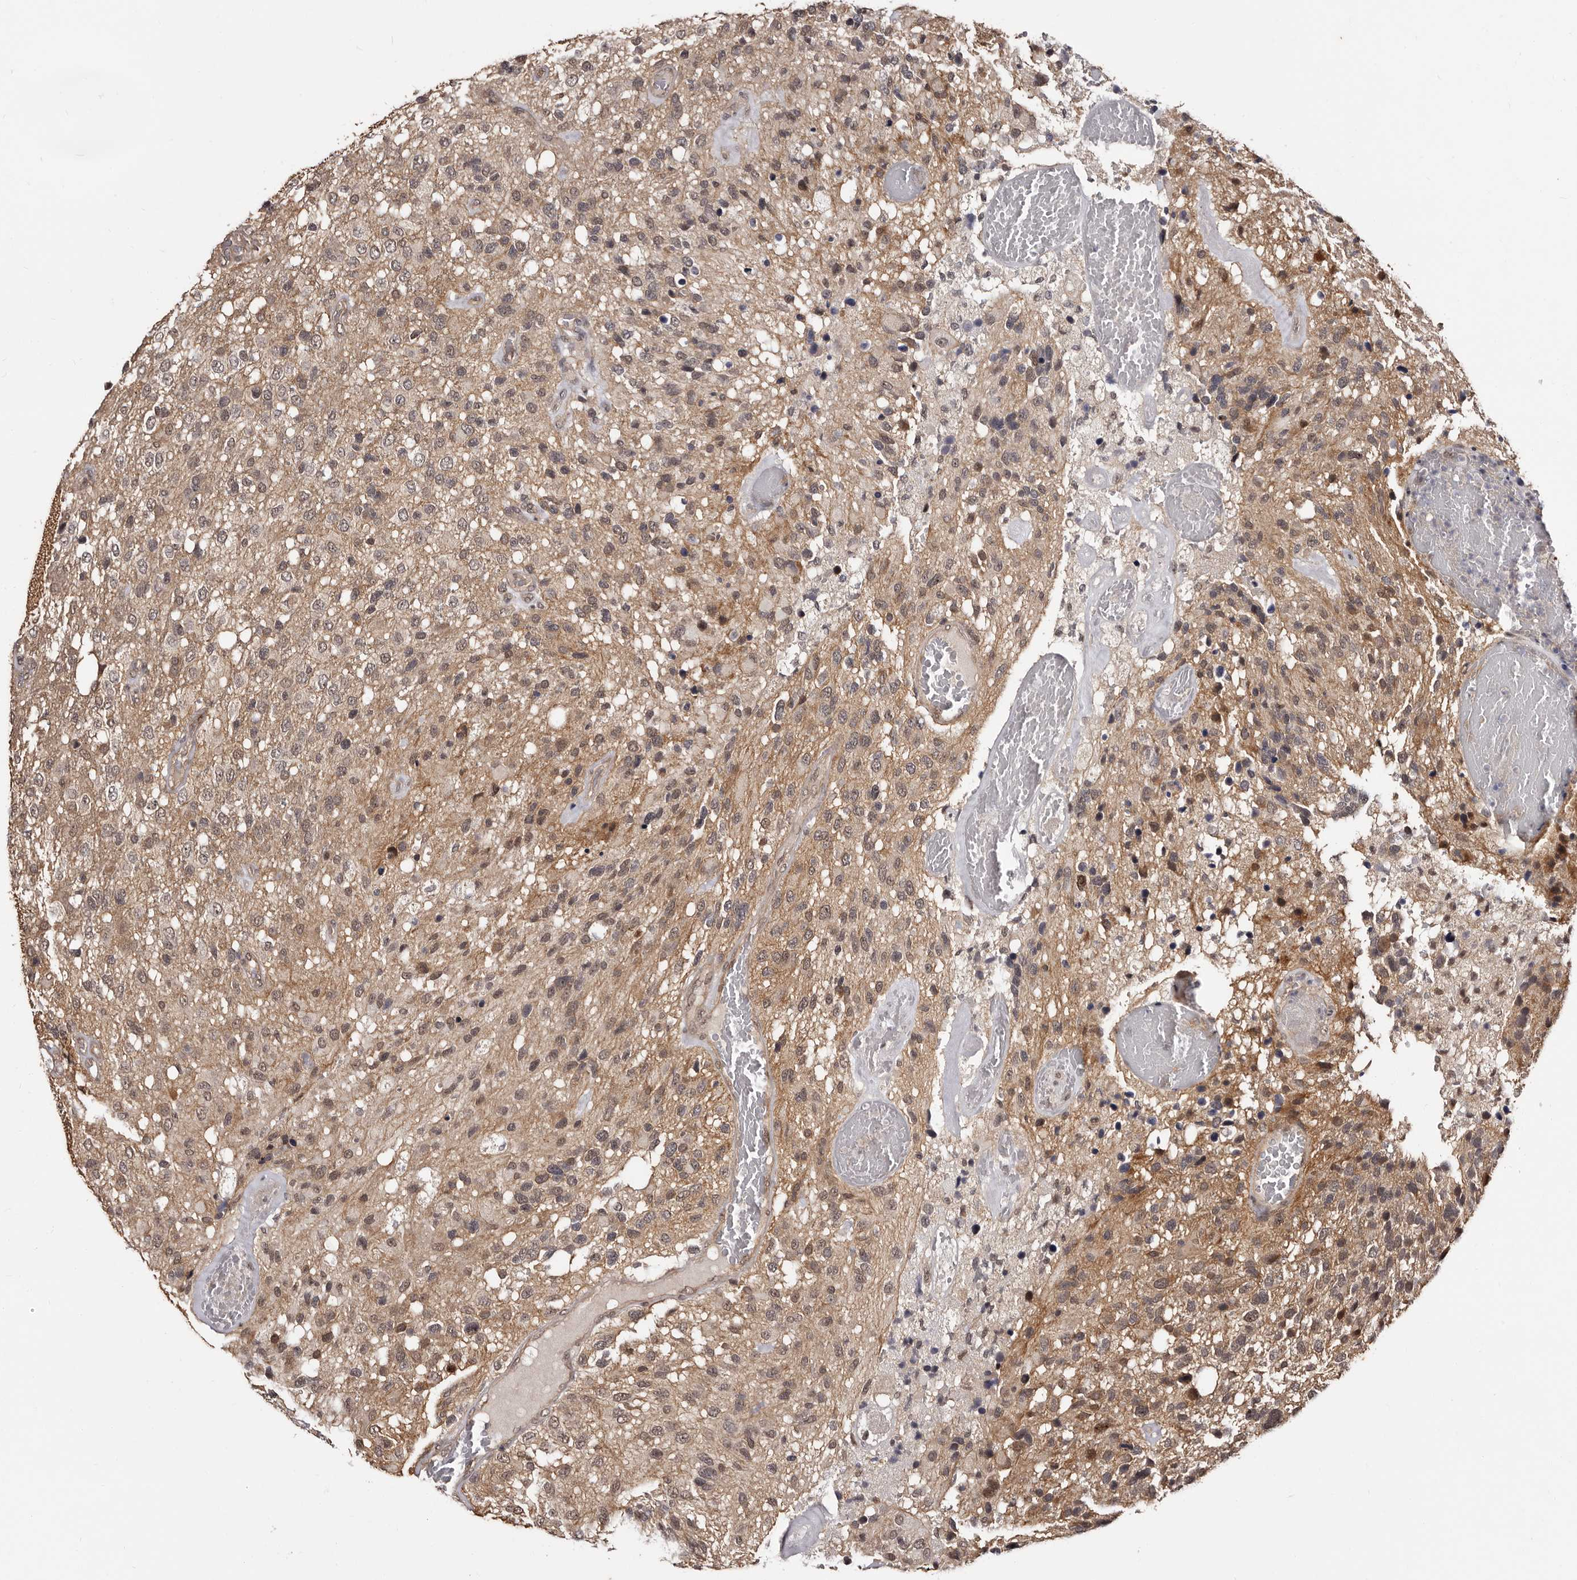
{"staining": {"intensity": "weak", "quantity": "25%-75%", "location": "cytoplasmic/membranous,nuclear"}, "tissue": "glioma", "cell_type": "Tumor cells", "image_type": "cancer", "snomed": [{"axis": "morphology", "description": "Glioma, malignant, High grade"}, {"axis": "topography", "description": "Brain"}], "caption": "This micrograph reveals malignant glioma (high-grade) stained with IHC to label a protein in brown. The cytoplasmic/membranous and nuclear of tumor cells show weak positivity for the protein. Nuclei are counter-stained blue.", "gene": "TBC1D22B", "patient": {"sex": "female", "age": 58}}